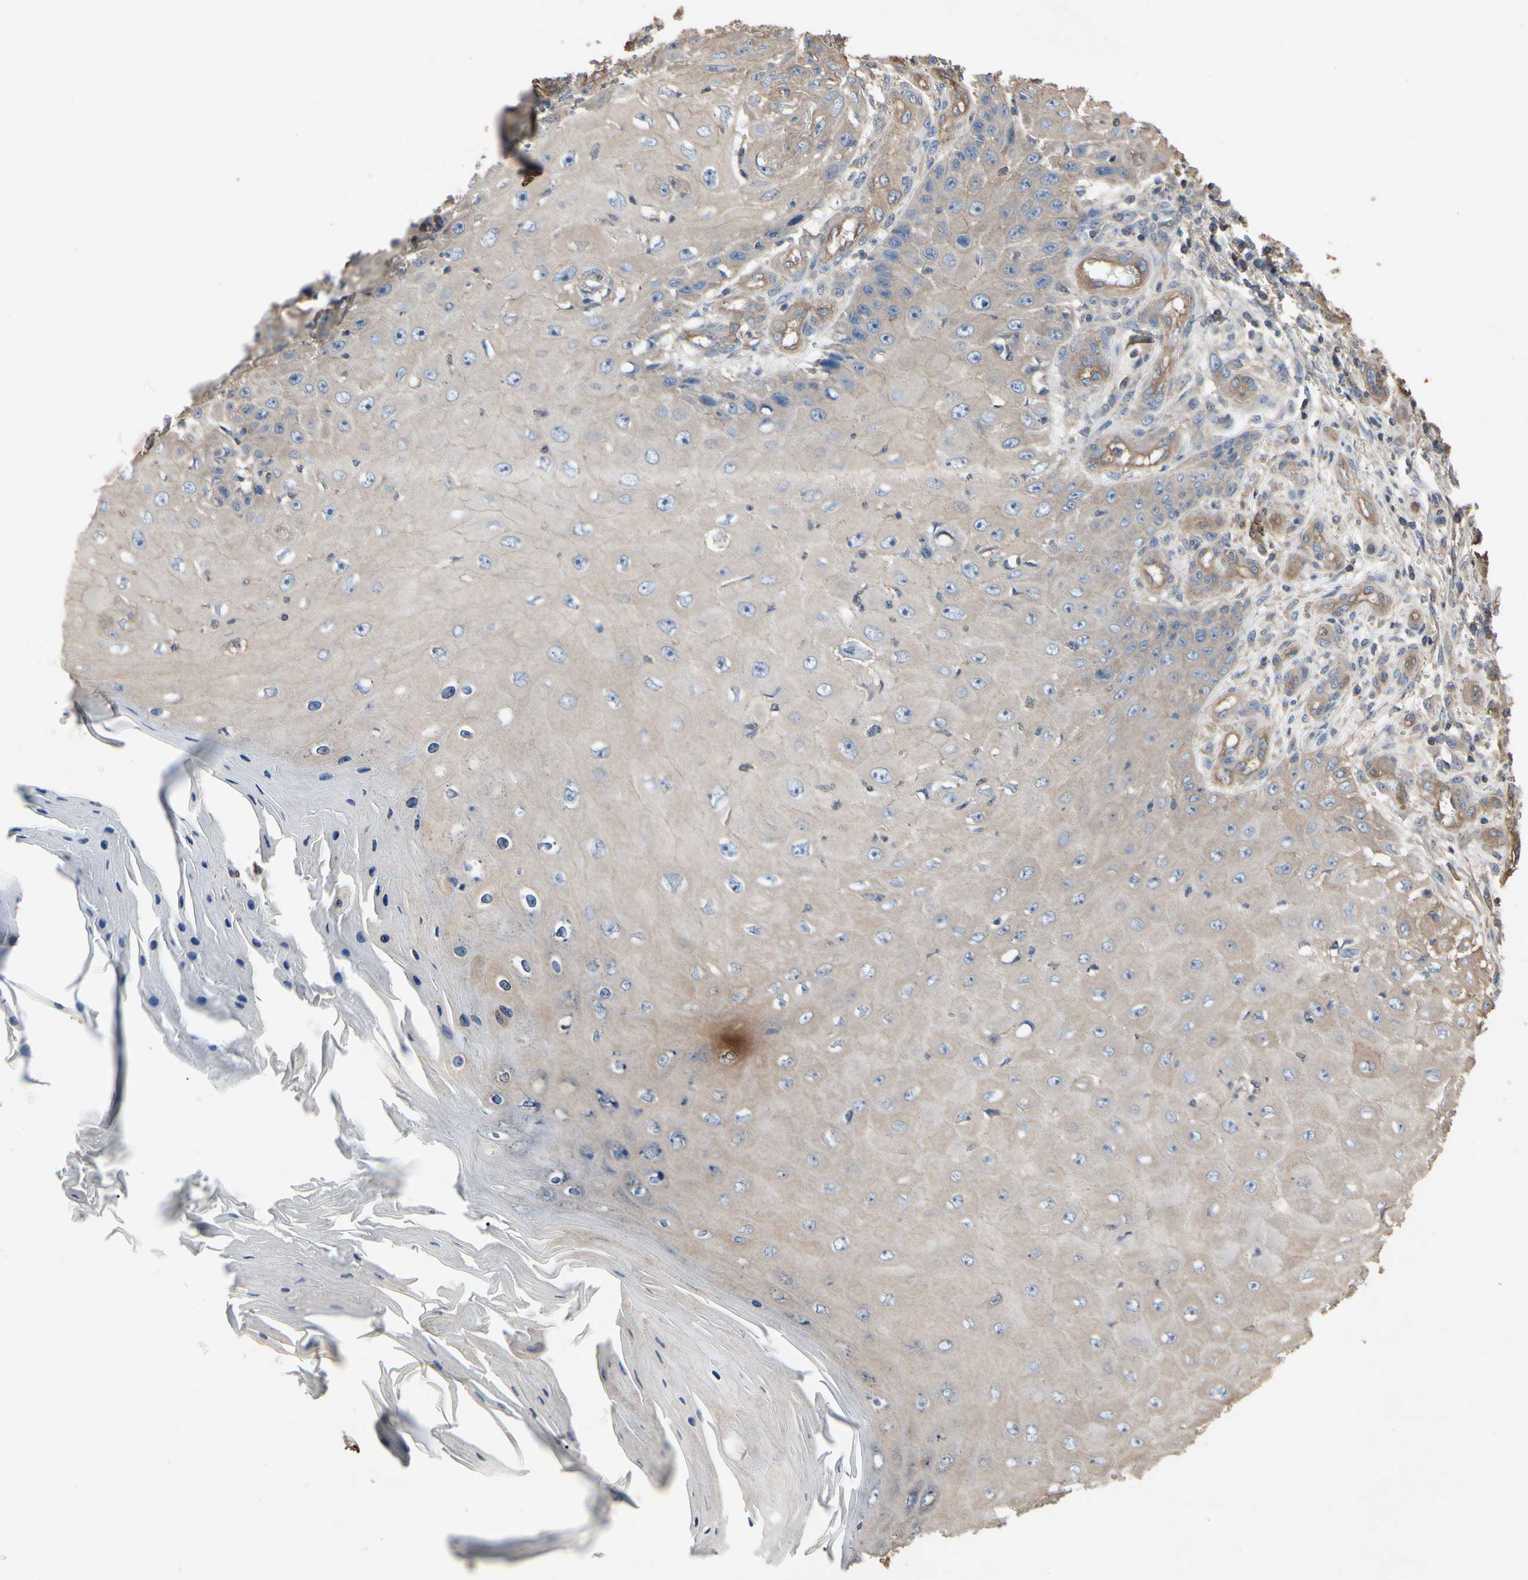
{"staining": {"intensity": "weak", "quantity": ">75%", "location": "cytoplasmic/membranous"}, "tissue": "skin cancer", "cell_type": "Tumor cells", "image_type": "cancer", "snomed": [{"axis": "morphology", "description": "Squamous cell carcinoma, NOS"}, {"axis": "topography", "description": "Skin"}], "caption": "Immunohistochemistry (IHC) micrograph of neoplastic tissue: skin squamous cell carcinoma stained using immunohistochemistry displays low levels of weak protein expression localized specifically in the cytoplasmic/membranous of tumor cells, appearing as a cytoplasmic/membranous brown color.", "gene": "PDZK1", "patient": {"sex": "female", "age": 73}}